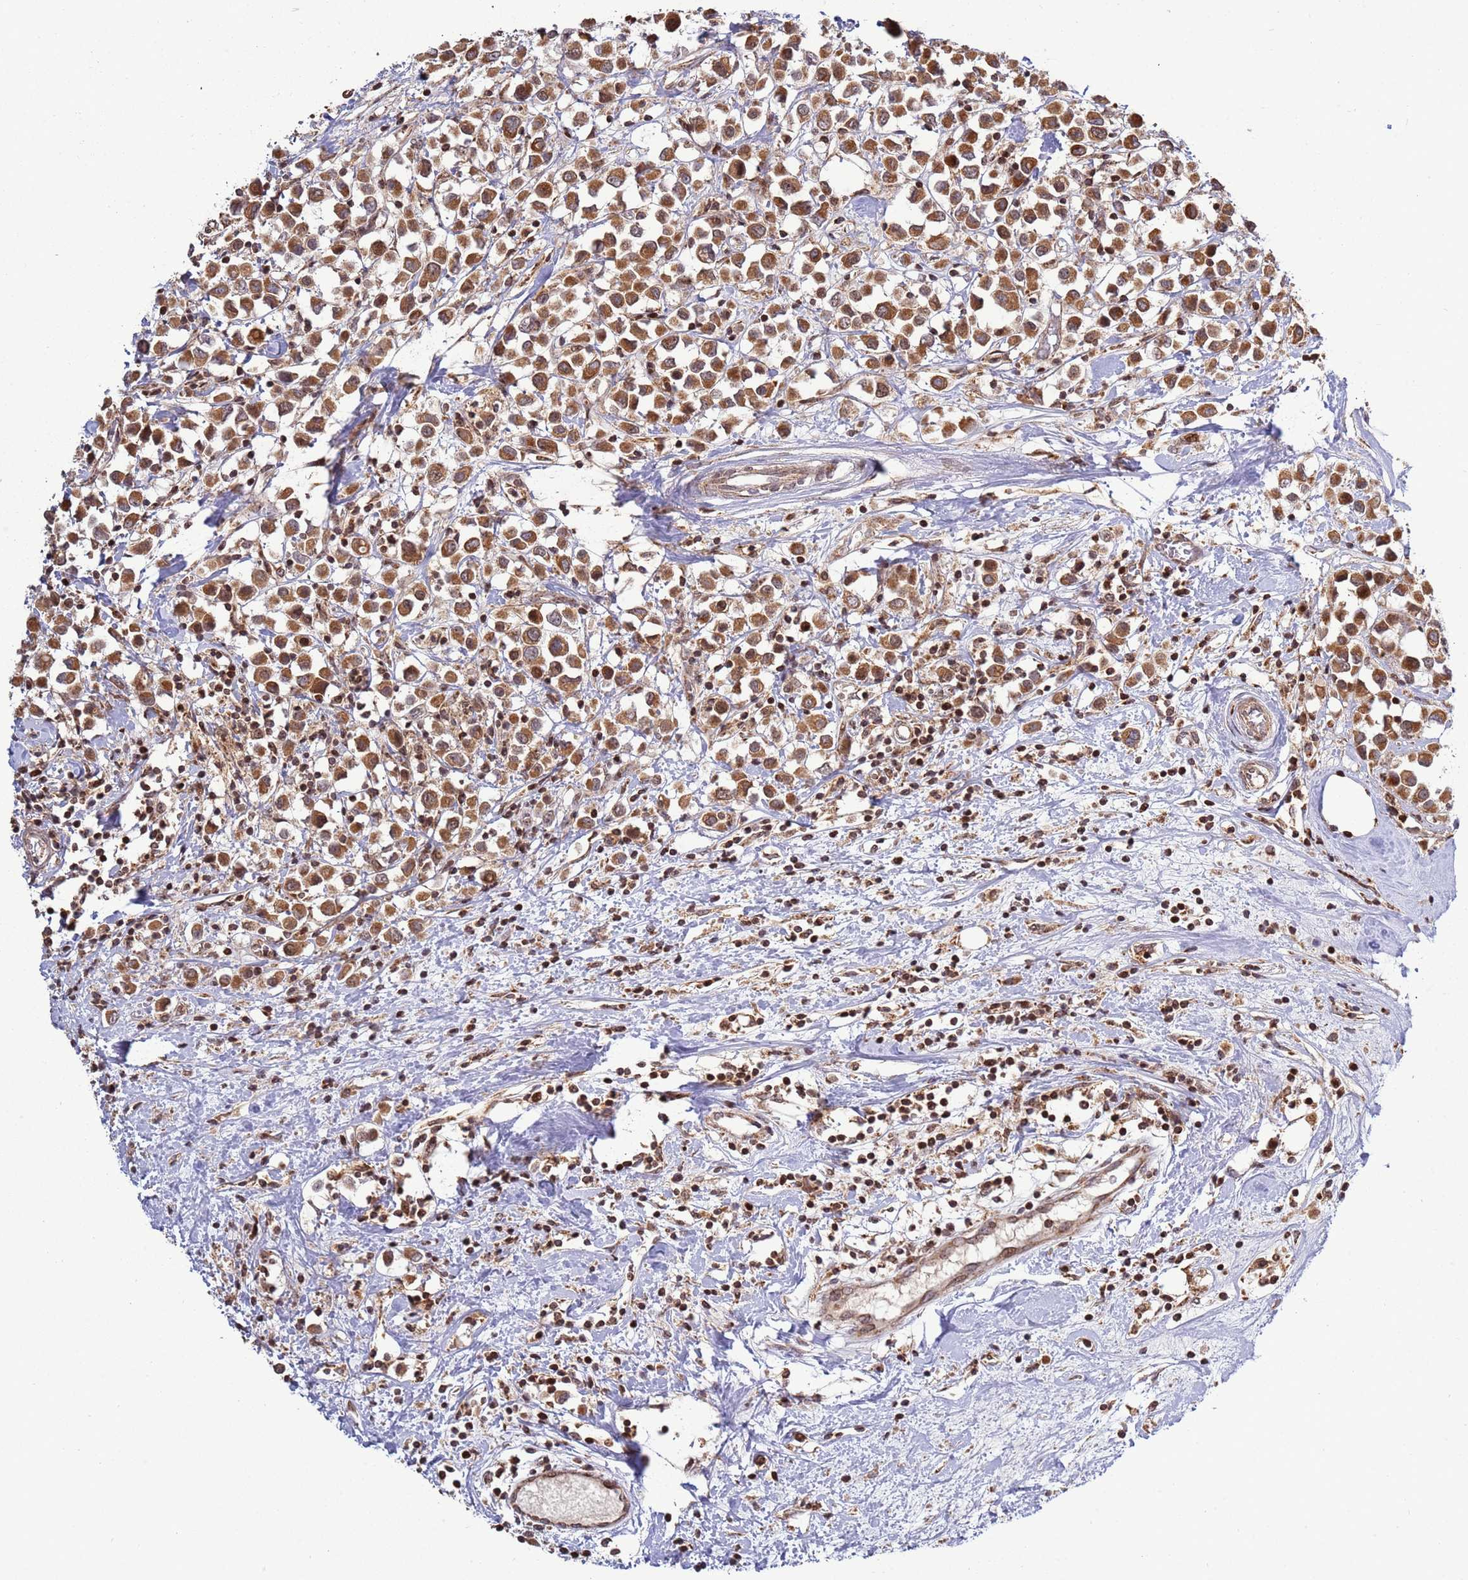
{"staining": {"intensity": "moderate", "quantity": ">75%", "location": "cytoplasmic/membranous"}, "tissue": "breast cancer", "cell_type": "Tumor cells", "image_type": "cancer", "snomed": [{"axis": "morphology", "description": "Duct carcinoma"}, {"axis": "topography", "description": "Breast"}], "caption": "High-magnification brightfield microscopy of breast cancer (infiltrating ductal carcinoma) stained with DAB (3,3'-diaminobenzidine) (brown) and counterstained with hematoxylin (blue). tumor cells exhibit moderate cytoplasmic/membranous positivity is present in about>75% of cells. Using DAB (brown) and hematoxylin (blue) stains, captured at high magnification using brightfield microscopy.", "gene": "RCOR2", "patient": {"sex": "female", "age": 61}}